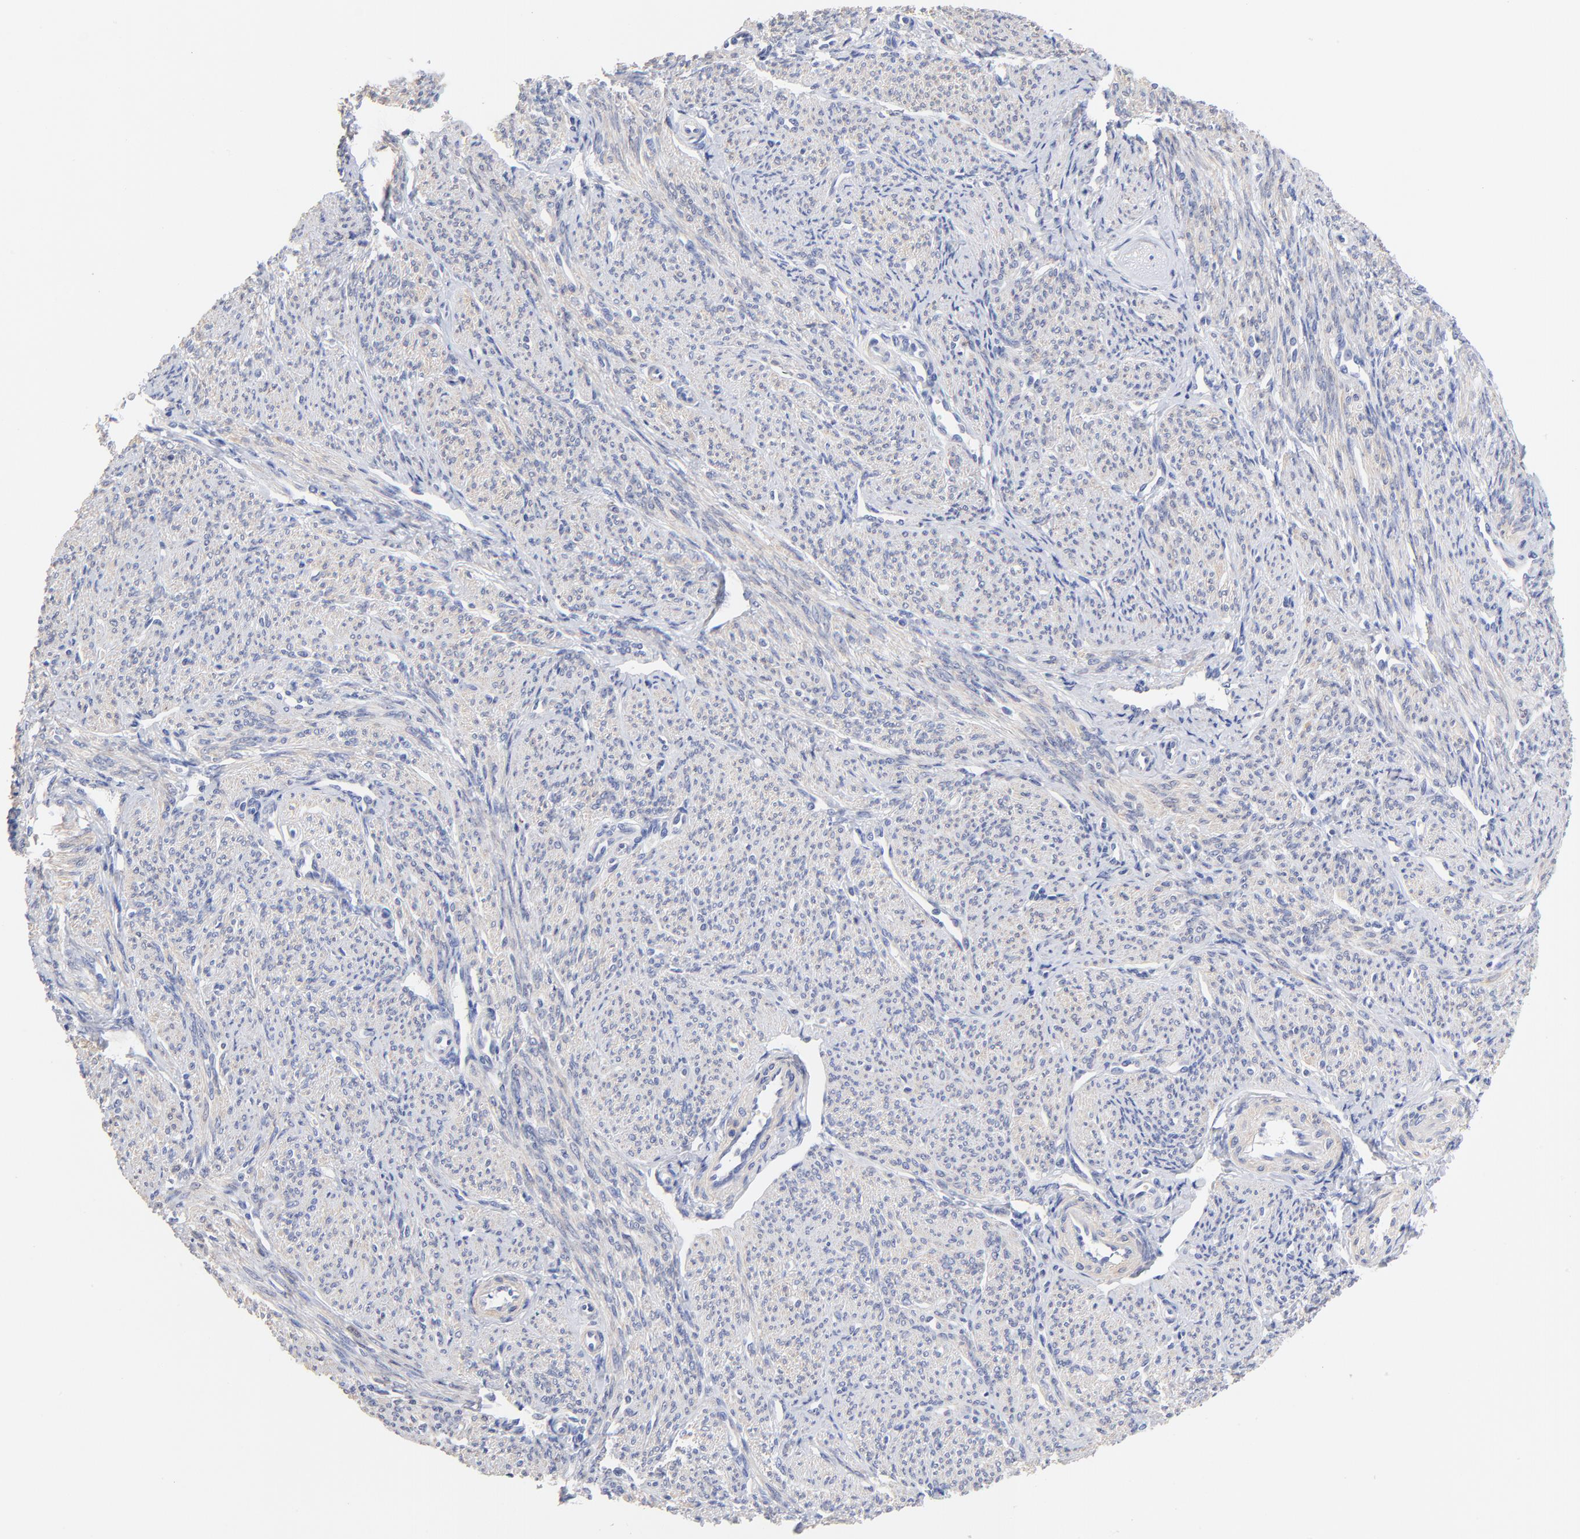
{"staining": {"intensity": "moderate", "quantity": "25%-75%", "location": "cytoplasmic/membranous"}, "tissue": "smooth muscle", "cell_type": "Smooth muscle cells", "image_type": "normal", "snomed": [{"axis": "morphology", "description": "Normal tissue, NOS"}, {"axis": "topography", "description": "Smooth muscle"}], "caption": "Immunohistochemistry (IHC) (DAB) staining of unremarkable smooth muscle reveals moderate cytoplasmic/membranous protein staining in about 25%-75% of smooth muscle cells.", "gene": "TWNK", "patient": {"sex": "female", "age": 65}}